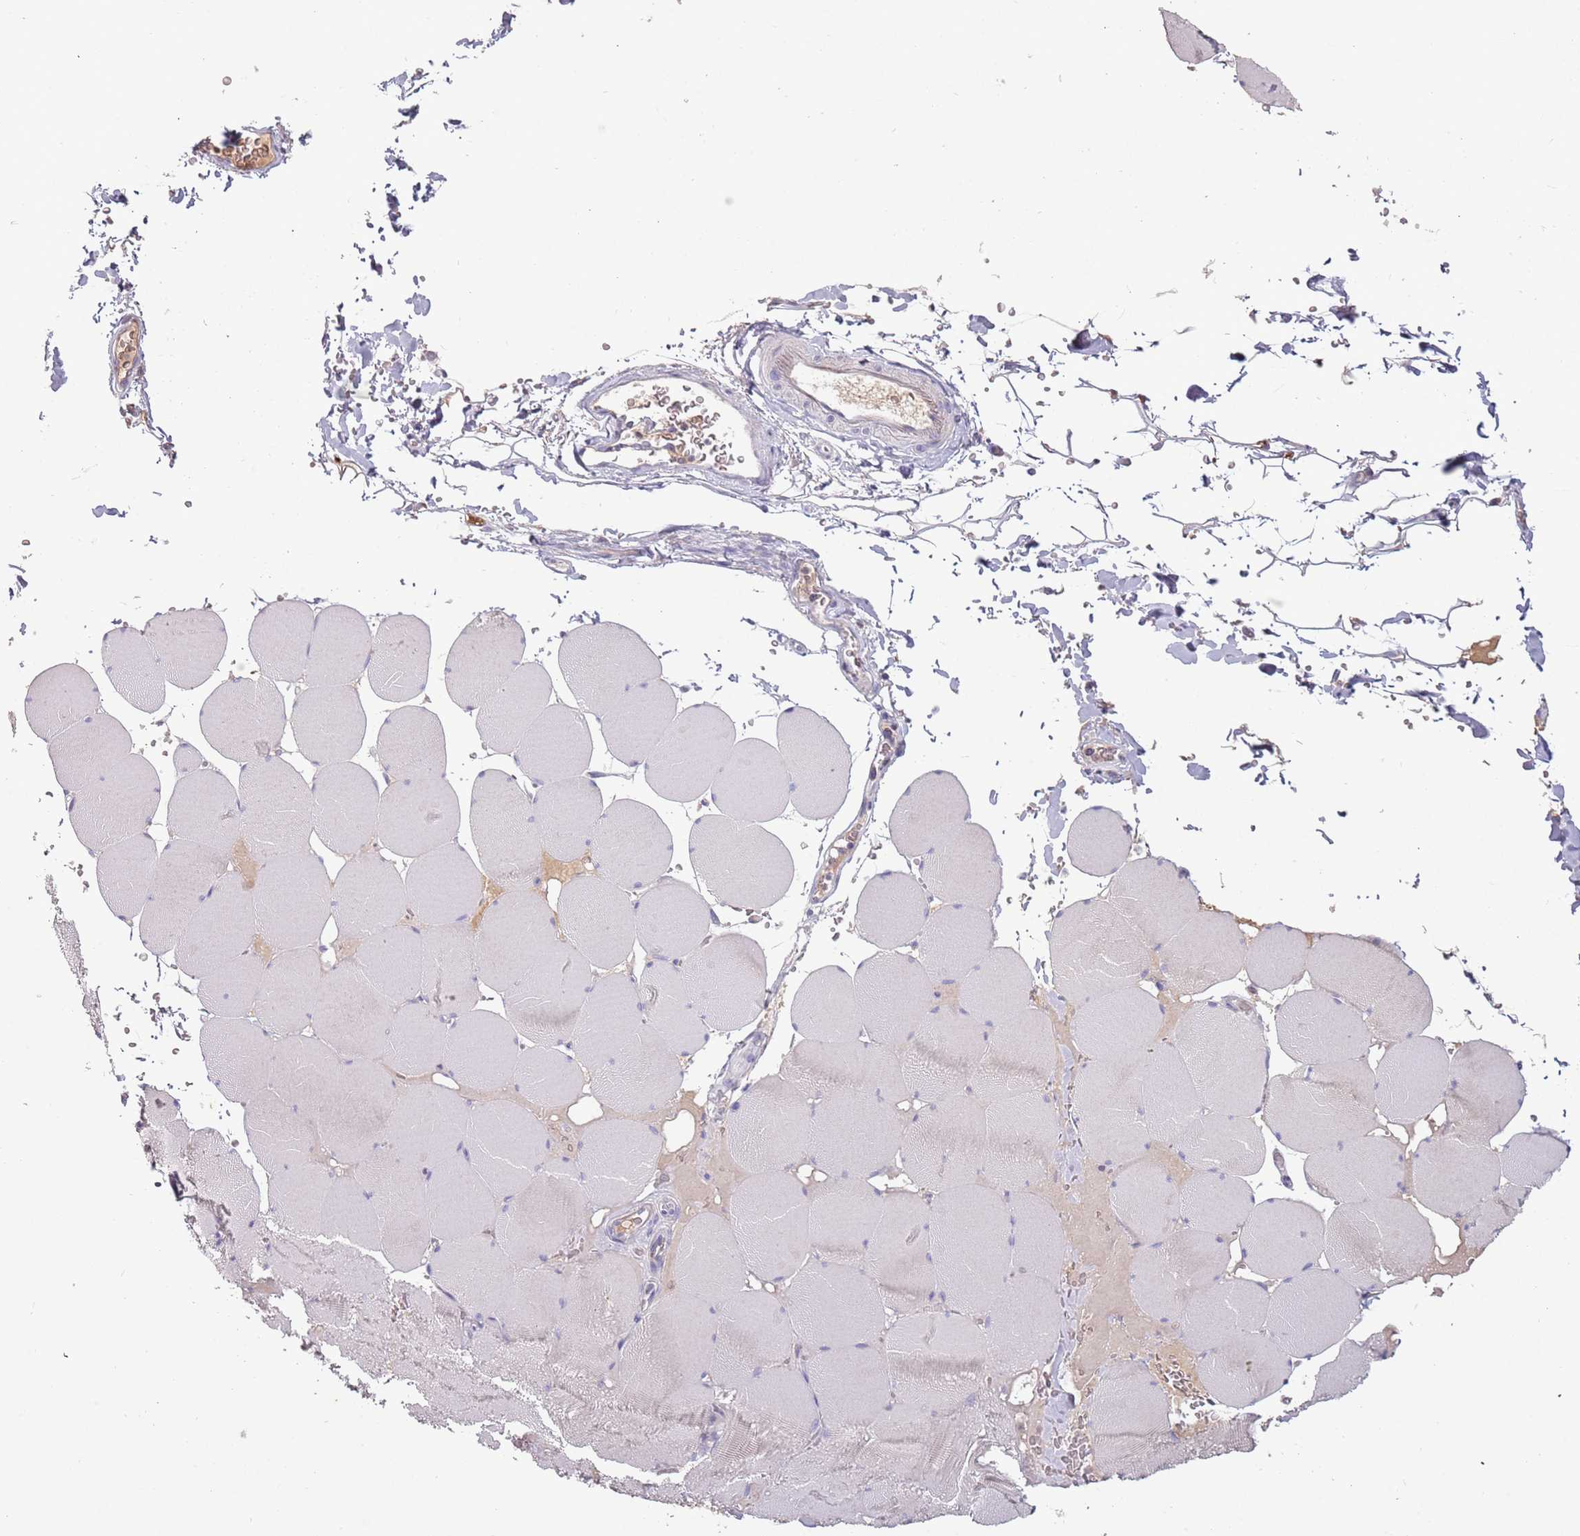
{"staining": {"intensity": "moderate", "quantity": "25%-75%", "location": "cytoplasmic/membranous"}, "tissue": "skeletal muscle", "cell_type": "Myocytes", "image_type": "normal", "snomed": [{"axis": "morphology", "description": "Normal tissue, NOS"}, {"axis": "topography", "description": "Skeletal muscle"}, {"axis": "topography", "description": "Head-Neck"}], "caption": "Protein staining of benign skeletal muscle reveals moderate cytoplasmic/membranous expression in approximately 25%-75% of myocytes. (DAB IHC with brightfield microscopy, high magnification).", "gene": "SYS1", "patient": {"sex": "male", "age": 66}}